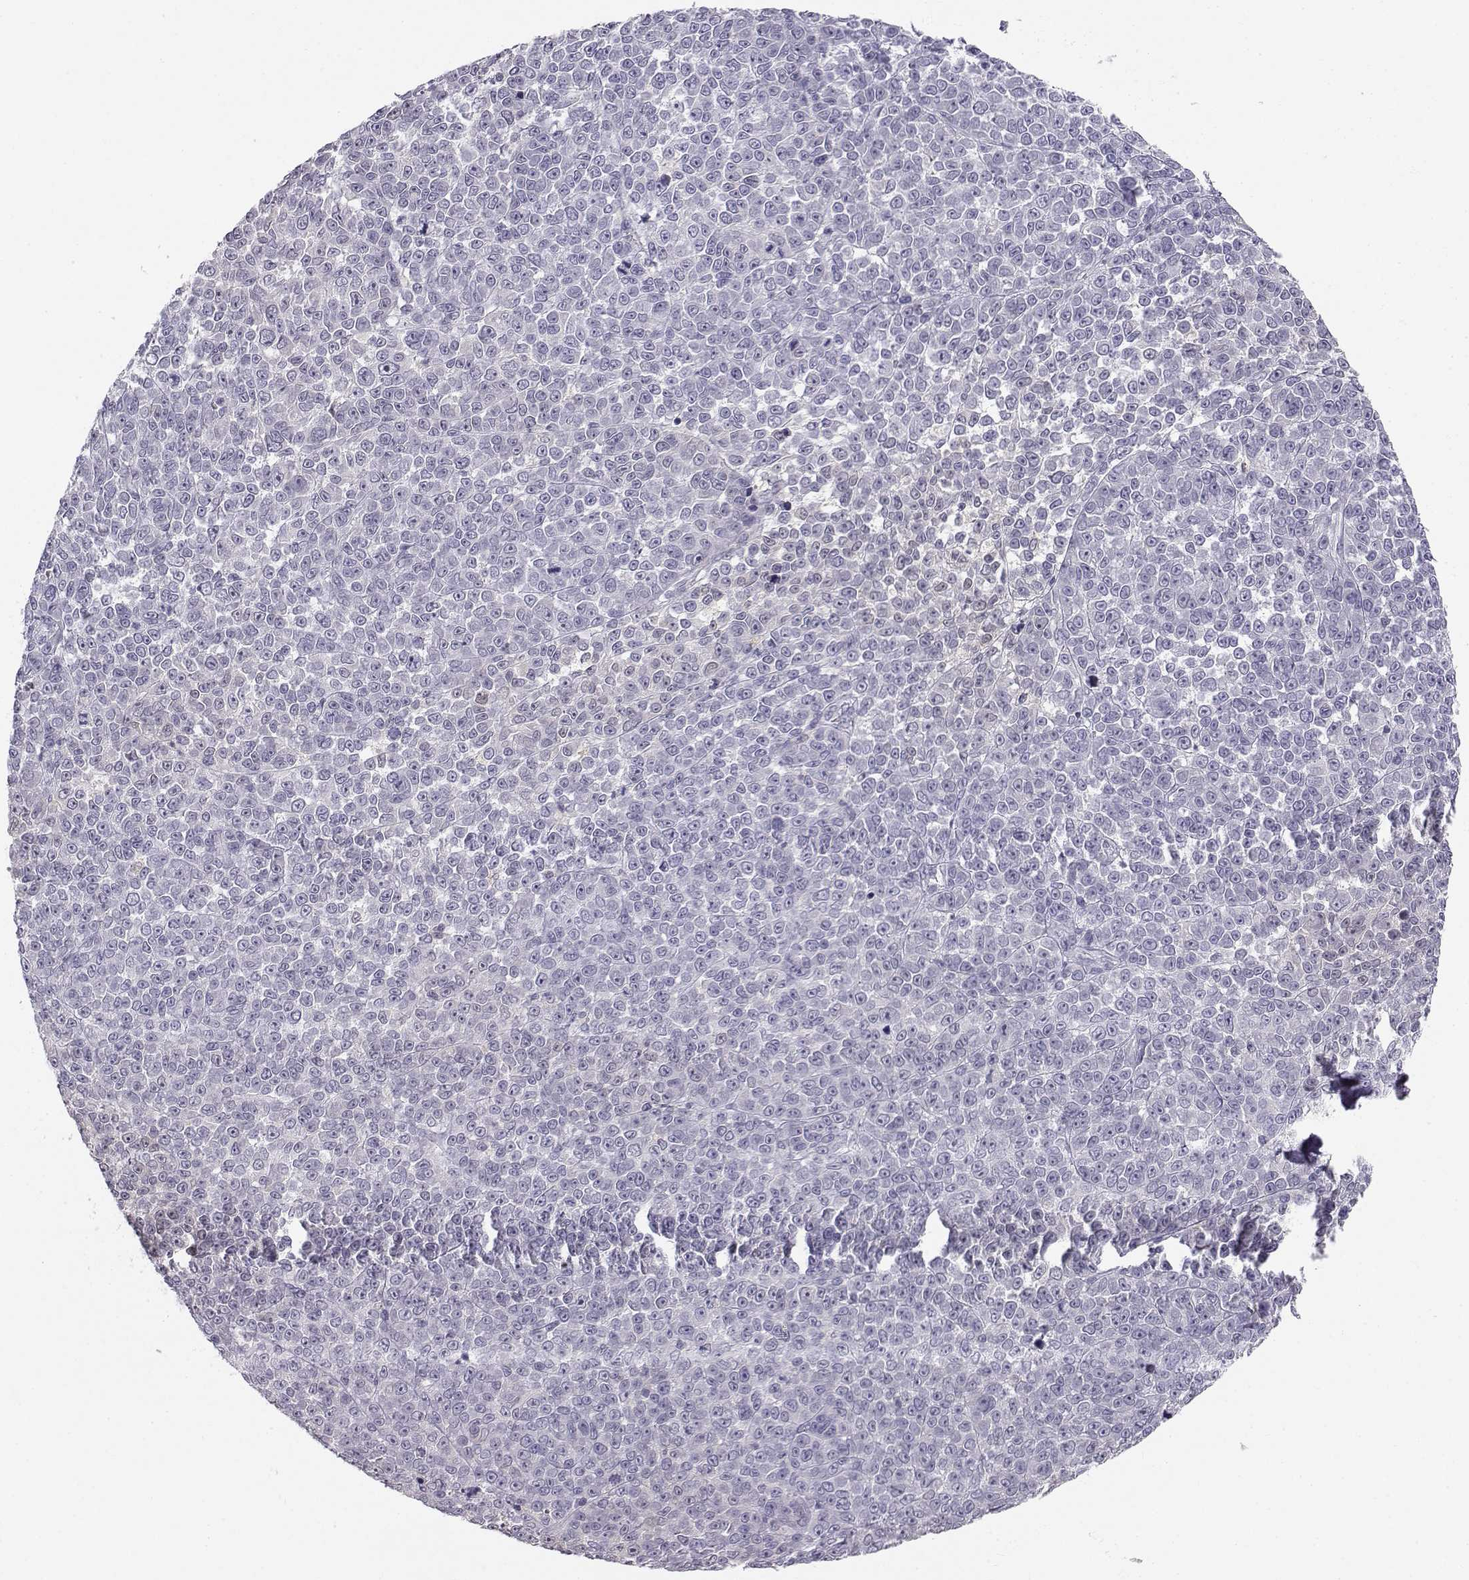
{"staining": {"intensity": "negative", "quantity": "none", "location": "none"}, "tissue": "melanoma", "cell_type": "Tumor cells", "image_type": "cancer", "snomed": [{"axis": "morphology", "description": "Malignant melanoma, NOS"}, {"axis": "topography", "description": "Skin"}], "caption": "The photomicrograph reveals no staining of tumor cells in malignant melanoma.", "gene": "ACSL6", "patient": {"sex": "female", "age": 95}}